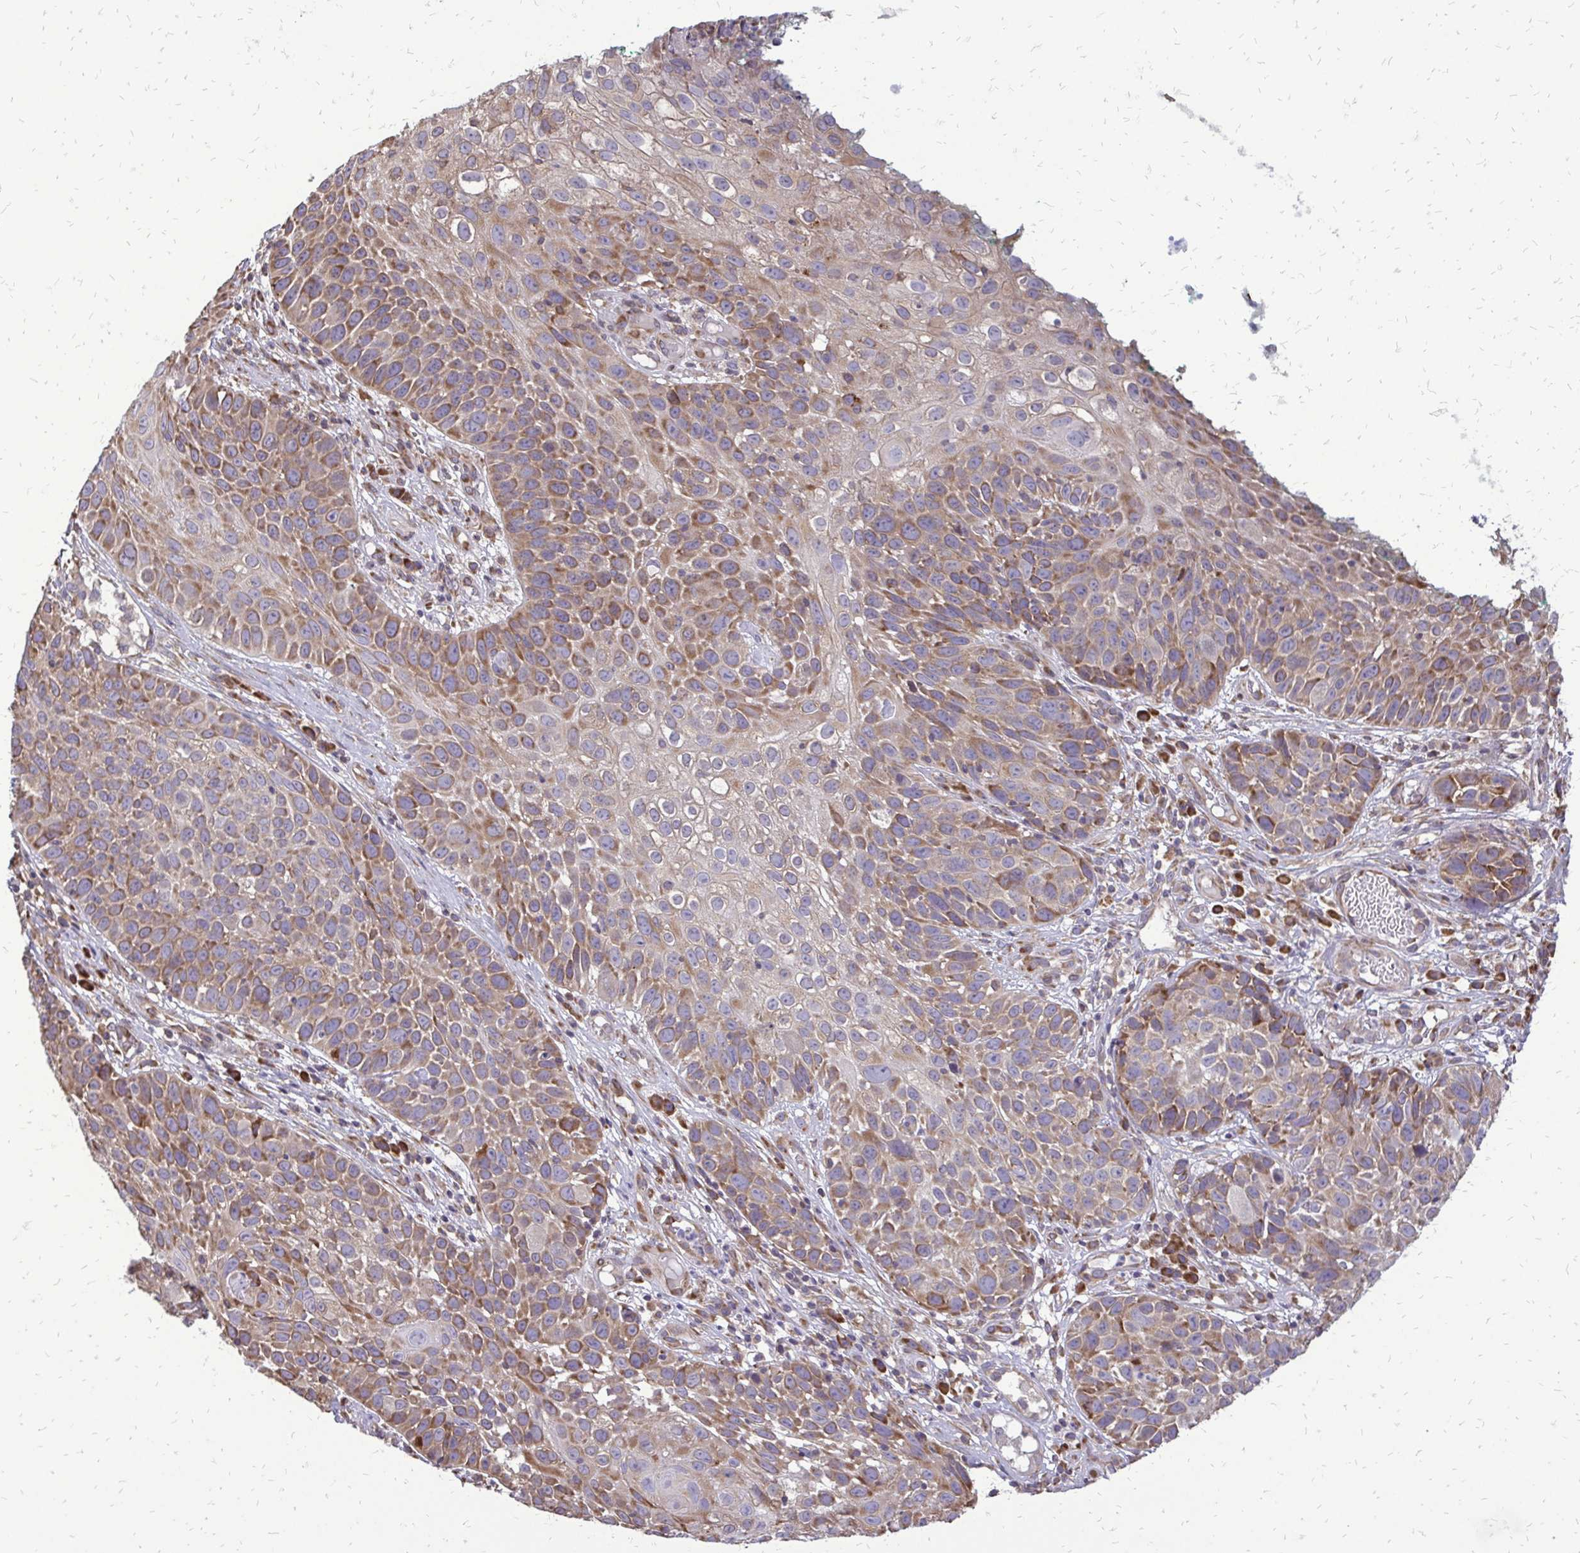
{"staining": {"intensity": "moderate", "quantity": "25%-75%", "location": "cytoplasmic/membranous"}, "tissue": "skin cancer", "cell_type": "Tumor cells", "image_type": "cancer", "snomed": [{"axis": "morphology", "description": "Squamous cell carcinoma, NOS"}, {"axis": "topography", "description": "Skin"}], "caption": "Skin squamous cell carcinoma tissue reveals moderate cytoplasmic/membranous expression in approximately 25%-75% of tumor cells", "gene": "RPS3", "patient": {"sex": "male", "age": 92}}